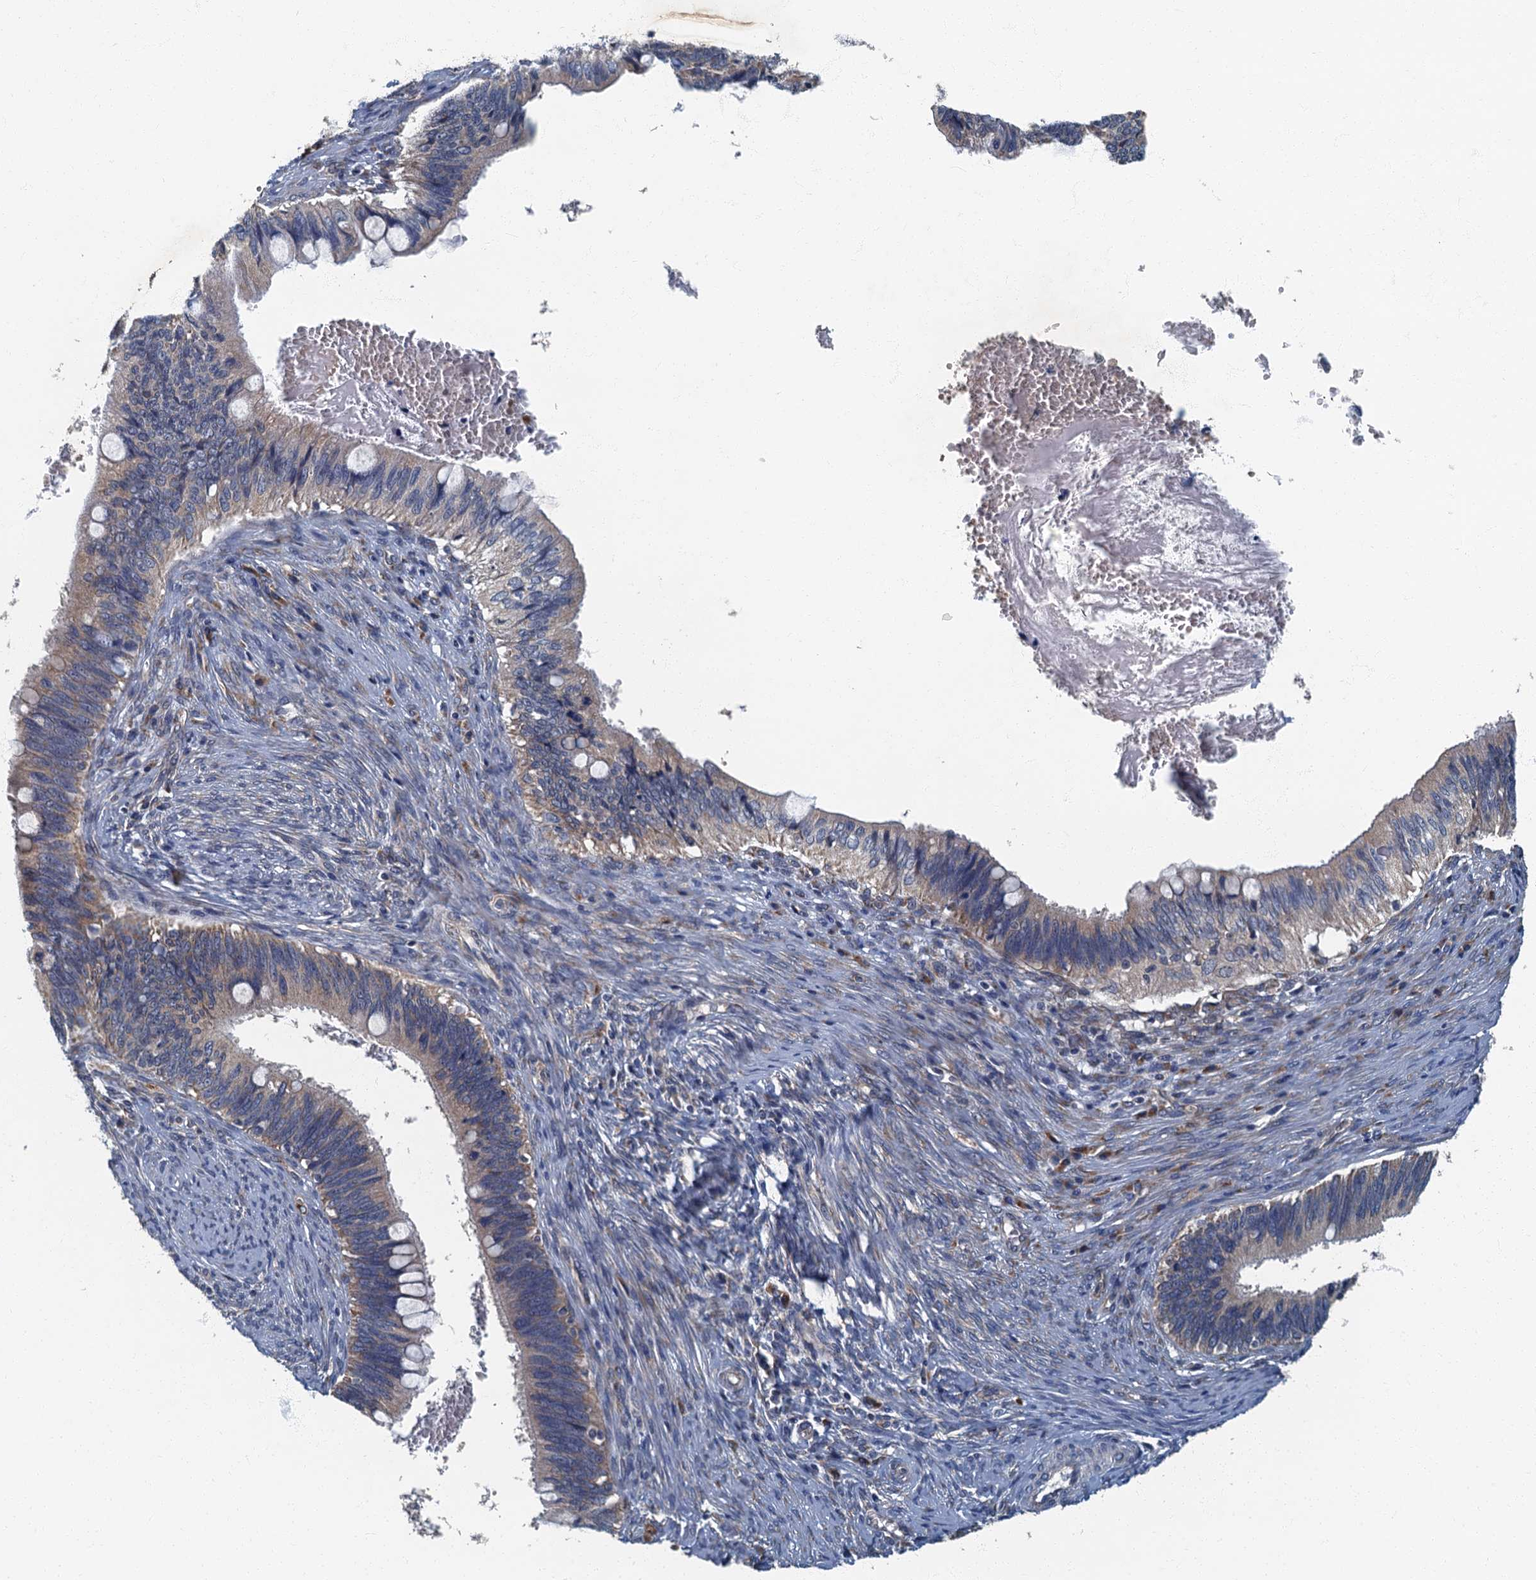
{"staining": {"intensity": "weak", "quantity": "25%-75%", "location": "cytoplasmic/membranous"}, "tissue": "cervical cancer", "cell_type": "Tumor cells", "image_type": "cancer", "snomed": [{"axis": "morphology", "description": "Adenocarcinoma, NOS"}, {"axis": "topography", "description": "Cervix"}], "caption": "DAB (3,3'-diaminobenzidine) immunohistochemical staining of cervical adenocarcinoma exhibits weak cytoplasmic/membranous protein positivity in about 25%-75% of tumor cells.", "gene": "DDX49", "patient": {"sex": "female", "age": 42}}